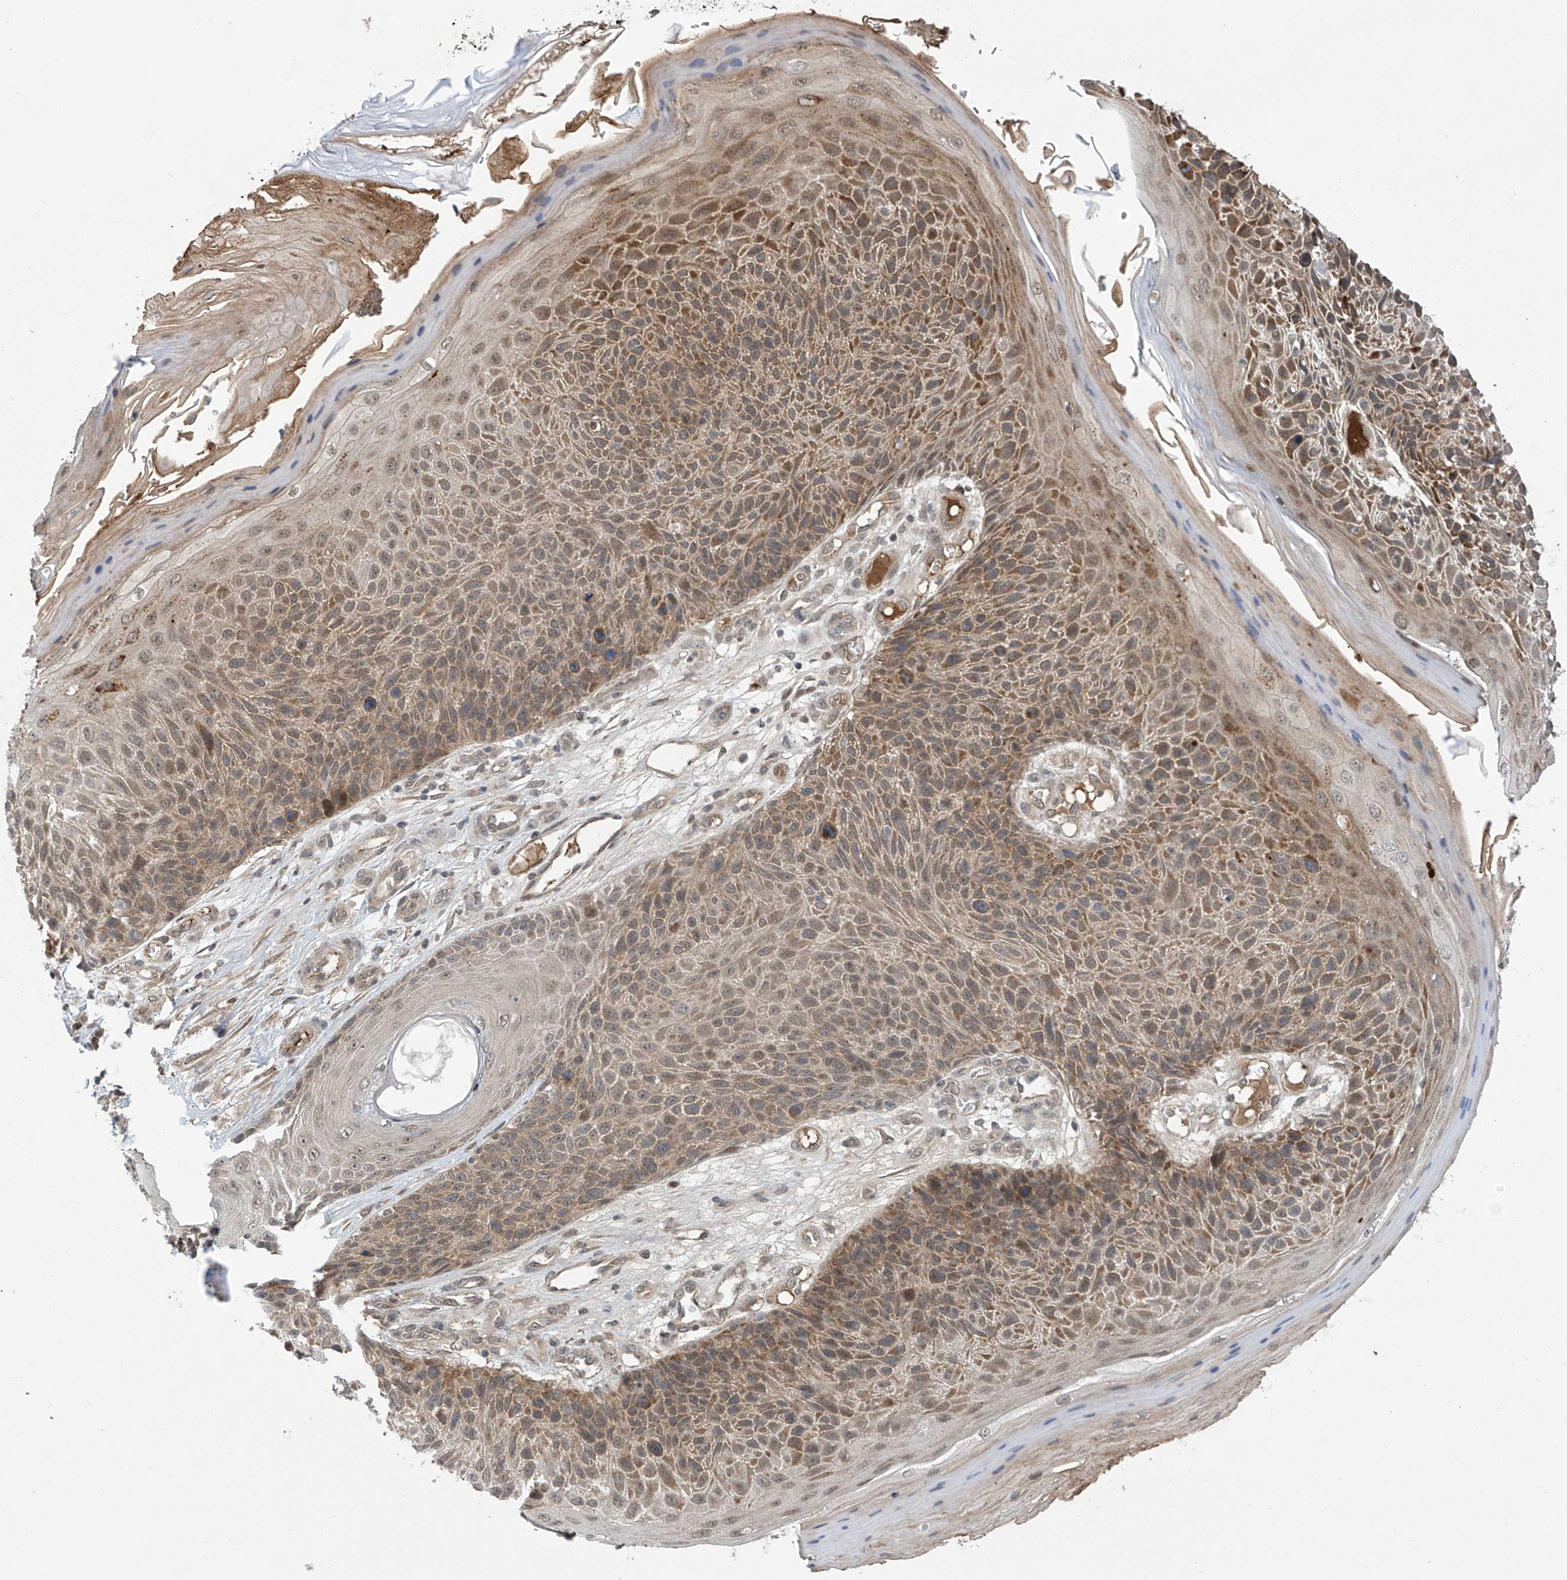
{"staining": {"intensity": "moderate", "quantity": ">75%", "location": "cytoplasmic/membranous"}, "tissue": "skin cancer", "cell_type": "Tumor cells", "image_type": "cancer", "snomed": [{"axis": "morphology", "description": "Squamous cell carcinoma, NOS"}, {"axis": "topography", "description": "Skin"}], "caption": "A histopathology image of human skin cancer (squamous cell carcinoma) stained for a protein demonstrates moderate cytoplasmic/membranous brown staining in tumor cells.", "gene": "ABHD13", "patient": {"sex": "female", "age": 88}}